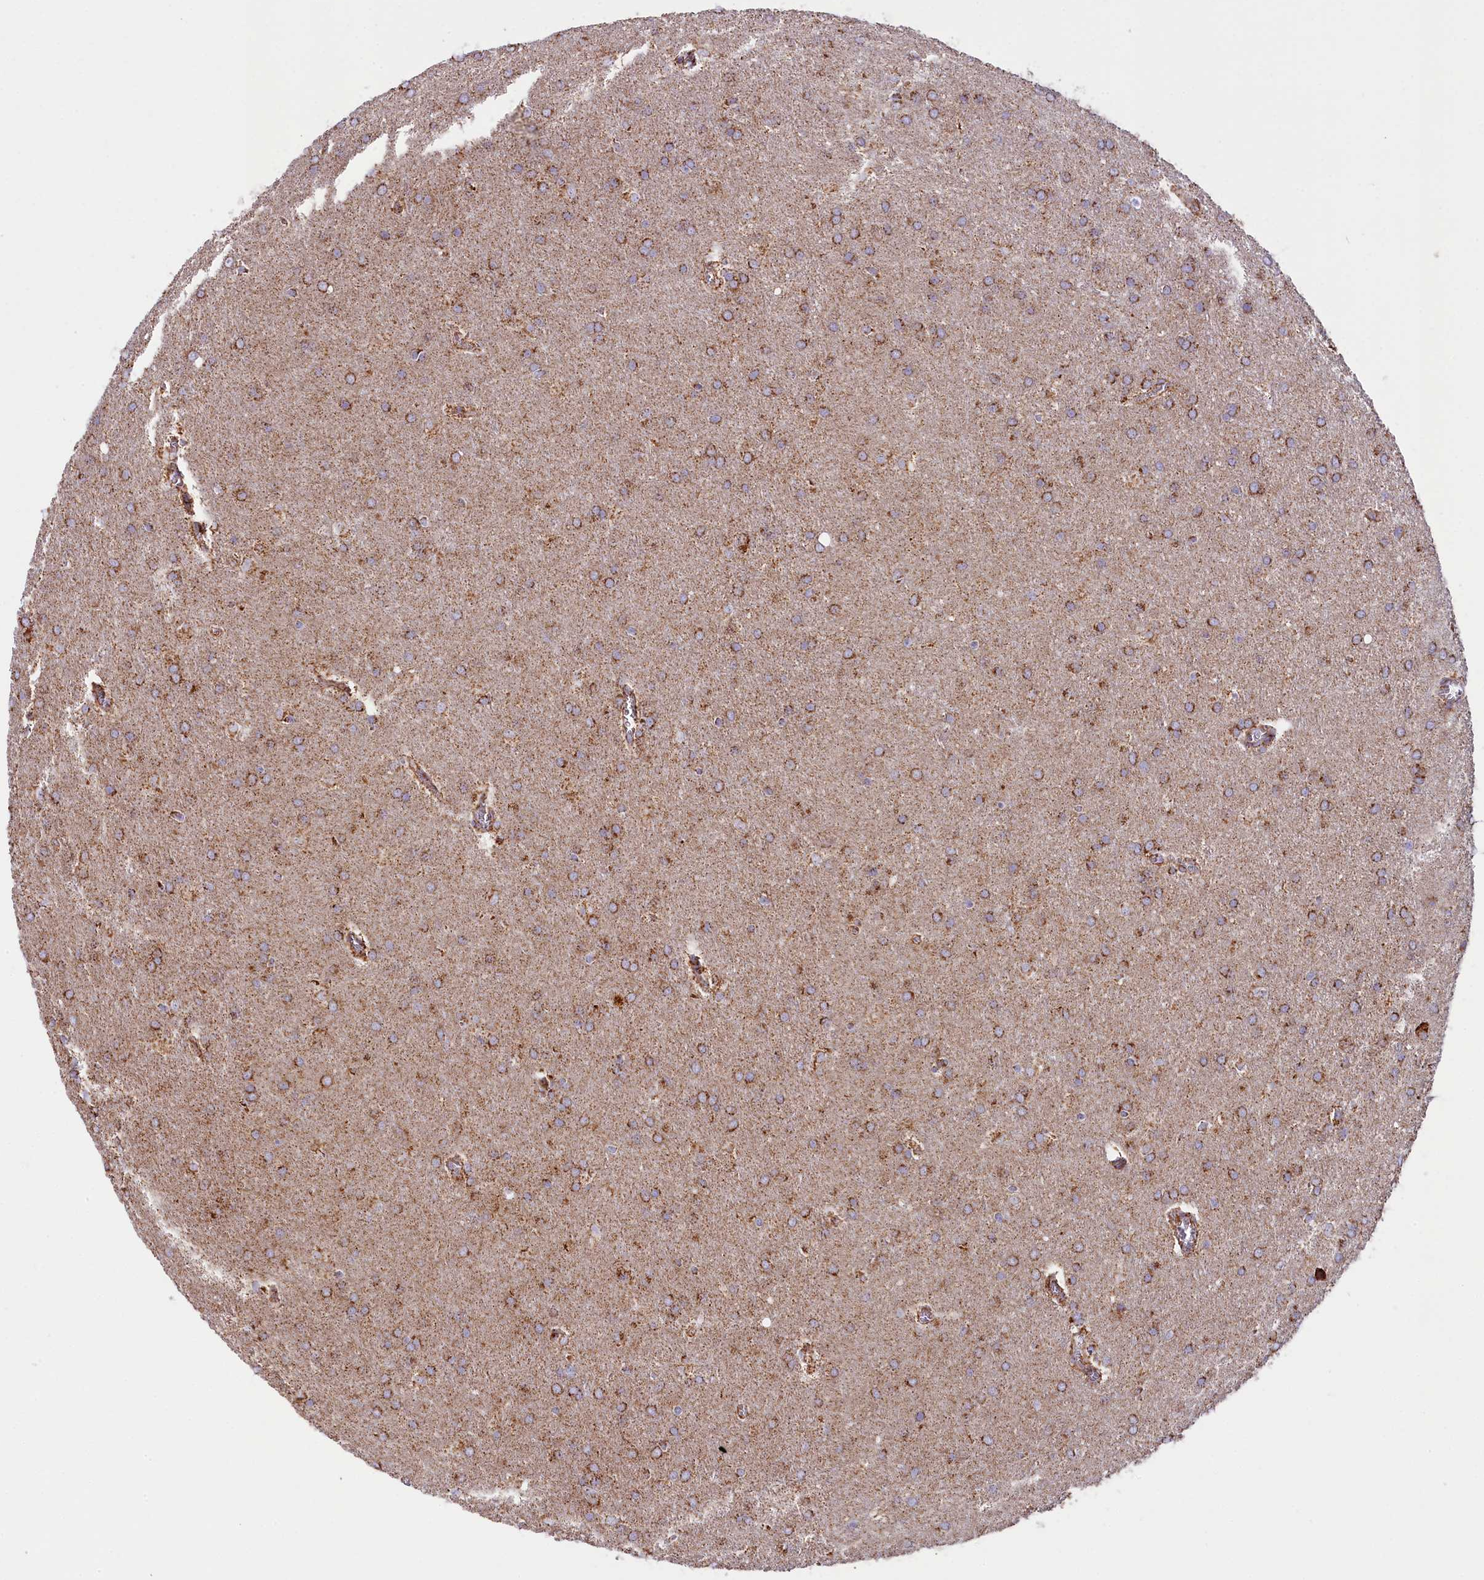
{"staining": {"intensity": "moderate", "quantity": ">75%", "location": "cytoplasmic/membranous"}, "tissue": "glioma", "cell_type": "Tumor cells", "image_type": "cancer", "snomed": [{"axis": "morphology", "description": "Glioma, malignant, Low grade"}, {"axis": "topography", "description": "Brain"}], "caption": "Protein expression analysis of malignant glioma (low-grade) exhibits moderate cytoplasmic/membranous staining in approximately >75% of tumor cells.", "gene": "NDUFA8", "patient": {"sex": "female", "age": 32}}